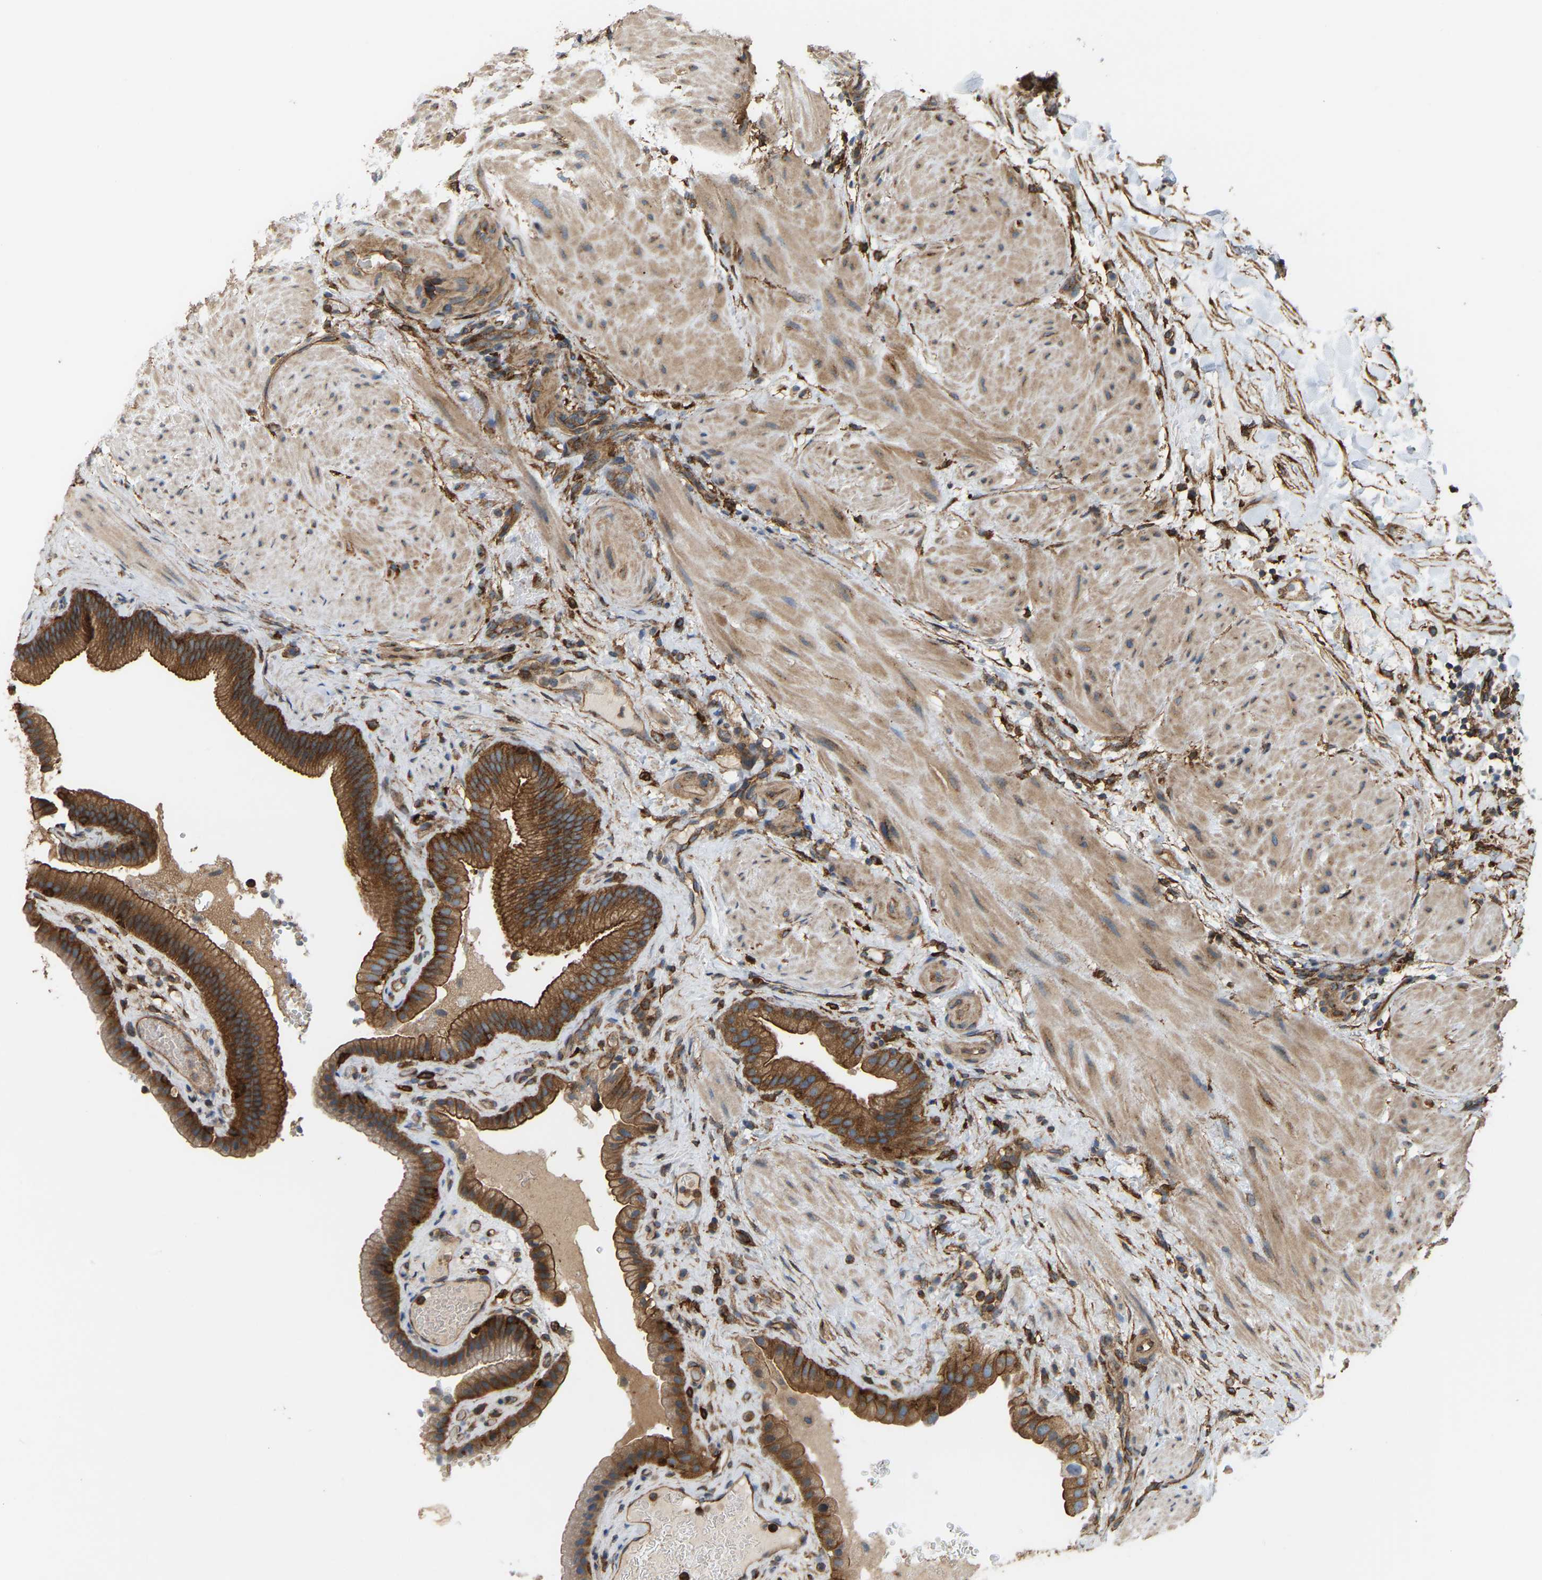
{"staining": {"intensity": "strong", "quantity": ">75%", "location": "cytoplasmic/membranous"}, "tissue": "gallbladder", "cell_type": "Glandular cells", "image_type": "normal", "snomed": [{"axis": "morphology", "description": "Normal tissue, NOS"}, {"axis": "topography", "description": "Gallbladder"}], "caption": "This image displays immunohistochemistry (IHC) staining of normal human gallbladder, with high strong cytoplasmic/membranous positivity in approximately >75% of glandular cells.", "gene": "PICALM", "patient": {"sex": "male", "age": 49}}